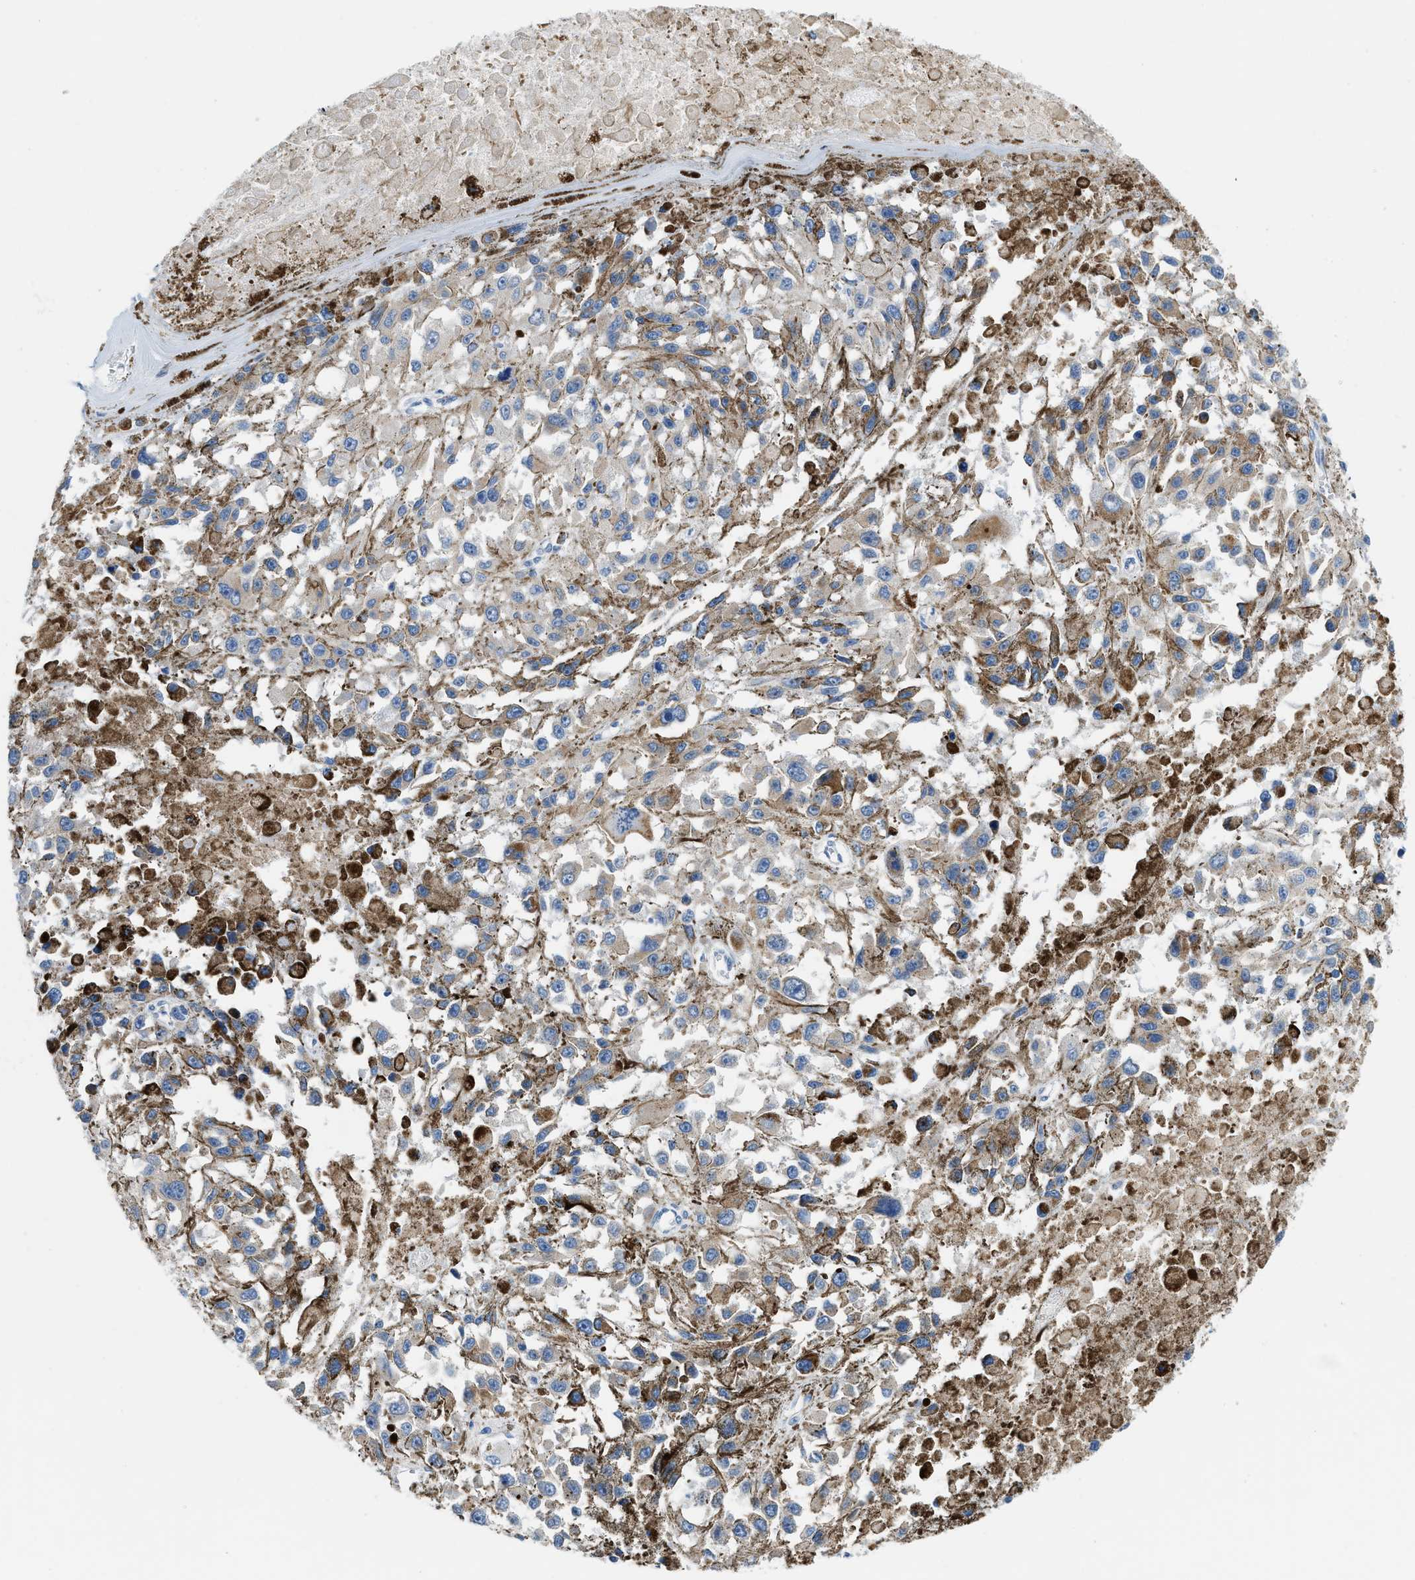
{"staining": {"intensity": "weak", "quantity": "<25%", "location": "cytoplasmic/membranous"}, "tissue": "melanoma", "cell_type": "Tumor cells", "image_type": "cancer", "snomed": [{"axis": "morphology", "description": "Malignant melanoma, Metastatic site"}, {"axis": "topography", "description": "Lymph node"}], "caption": "Protein analysis of melanoma exhibits no significant expression in tumor cells. Brightfield microscopy of immunohistochemistry (IHC) stained with DAB (brown) and hematoxylin (blue), captured at high magnification.", "gene": "ADGRE3", "patient": {"sex": "male", "age": 59}}